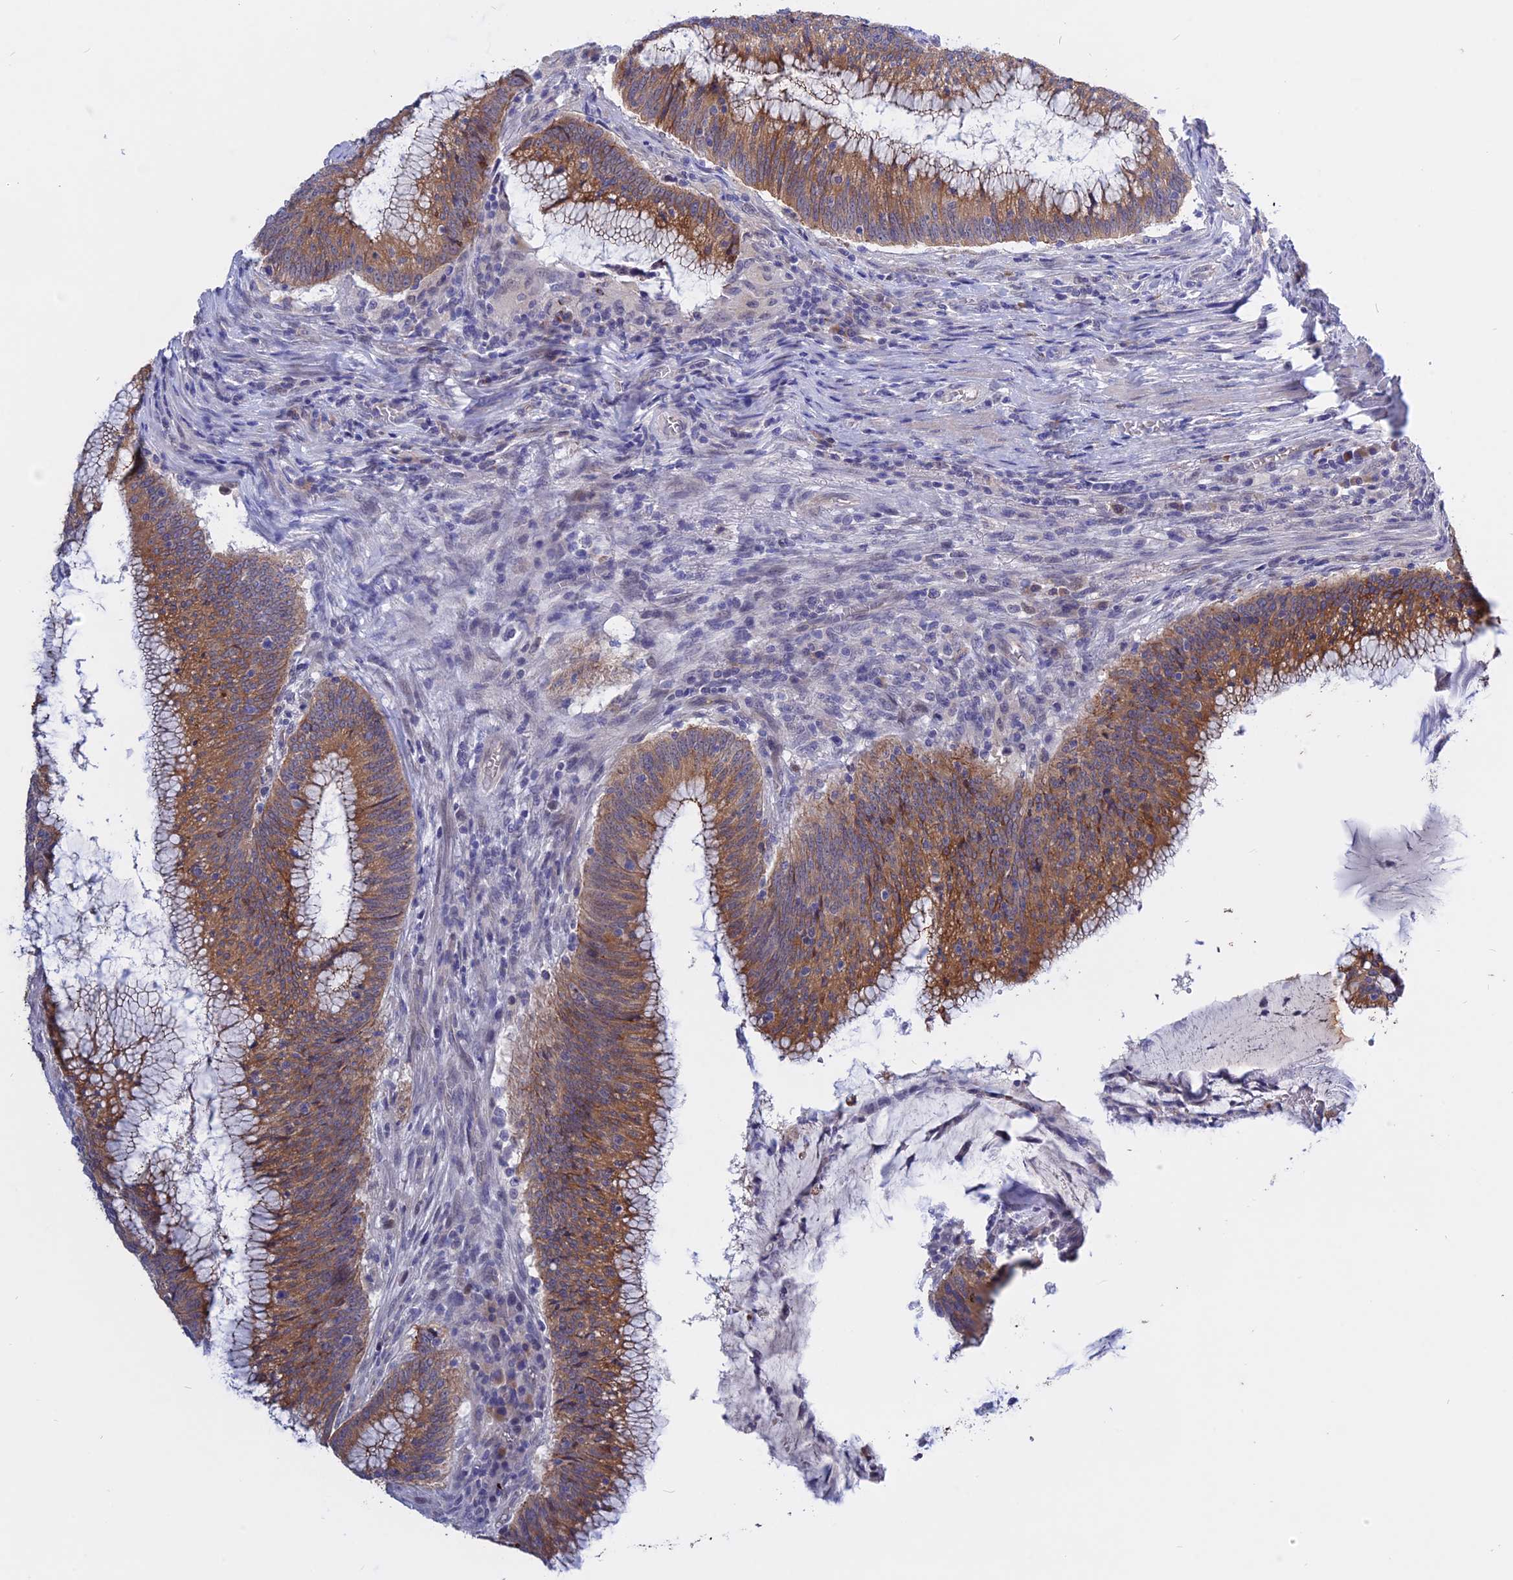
{"staining": {"intensity": "moderate", "quantity": ">75%", "location": "cytoplasmic/membranous"}, "tissue": "colorectal cancer", "cell_type": "Tumor cells", "image_type": "cancer", "snomed": [{"axis": "morphology", "description": "Adenocarcinoma, NOS"}, {"axis": "topography", "description": "Rectum"}], "caption": "Immunohistochemistry (IHC) image of neoplastic tissue: human colorectal cancer stained using immunohistochemistry reveals medium levels of moderate protein expression localized specifically in the cytoplasmic/membranous of tumor cells, appearing as a cytoplasmic/membranous brown color.", "gene": "GK5", "patient": {"sex": "female", "age": 77}}